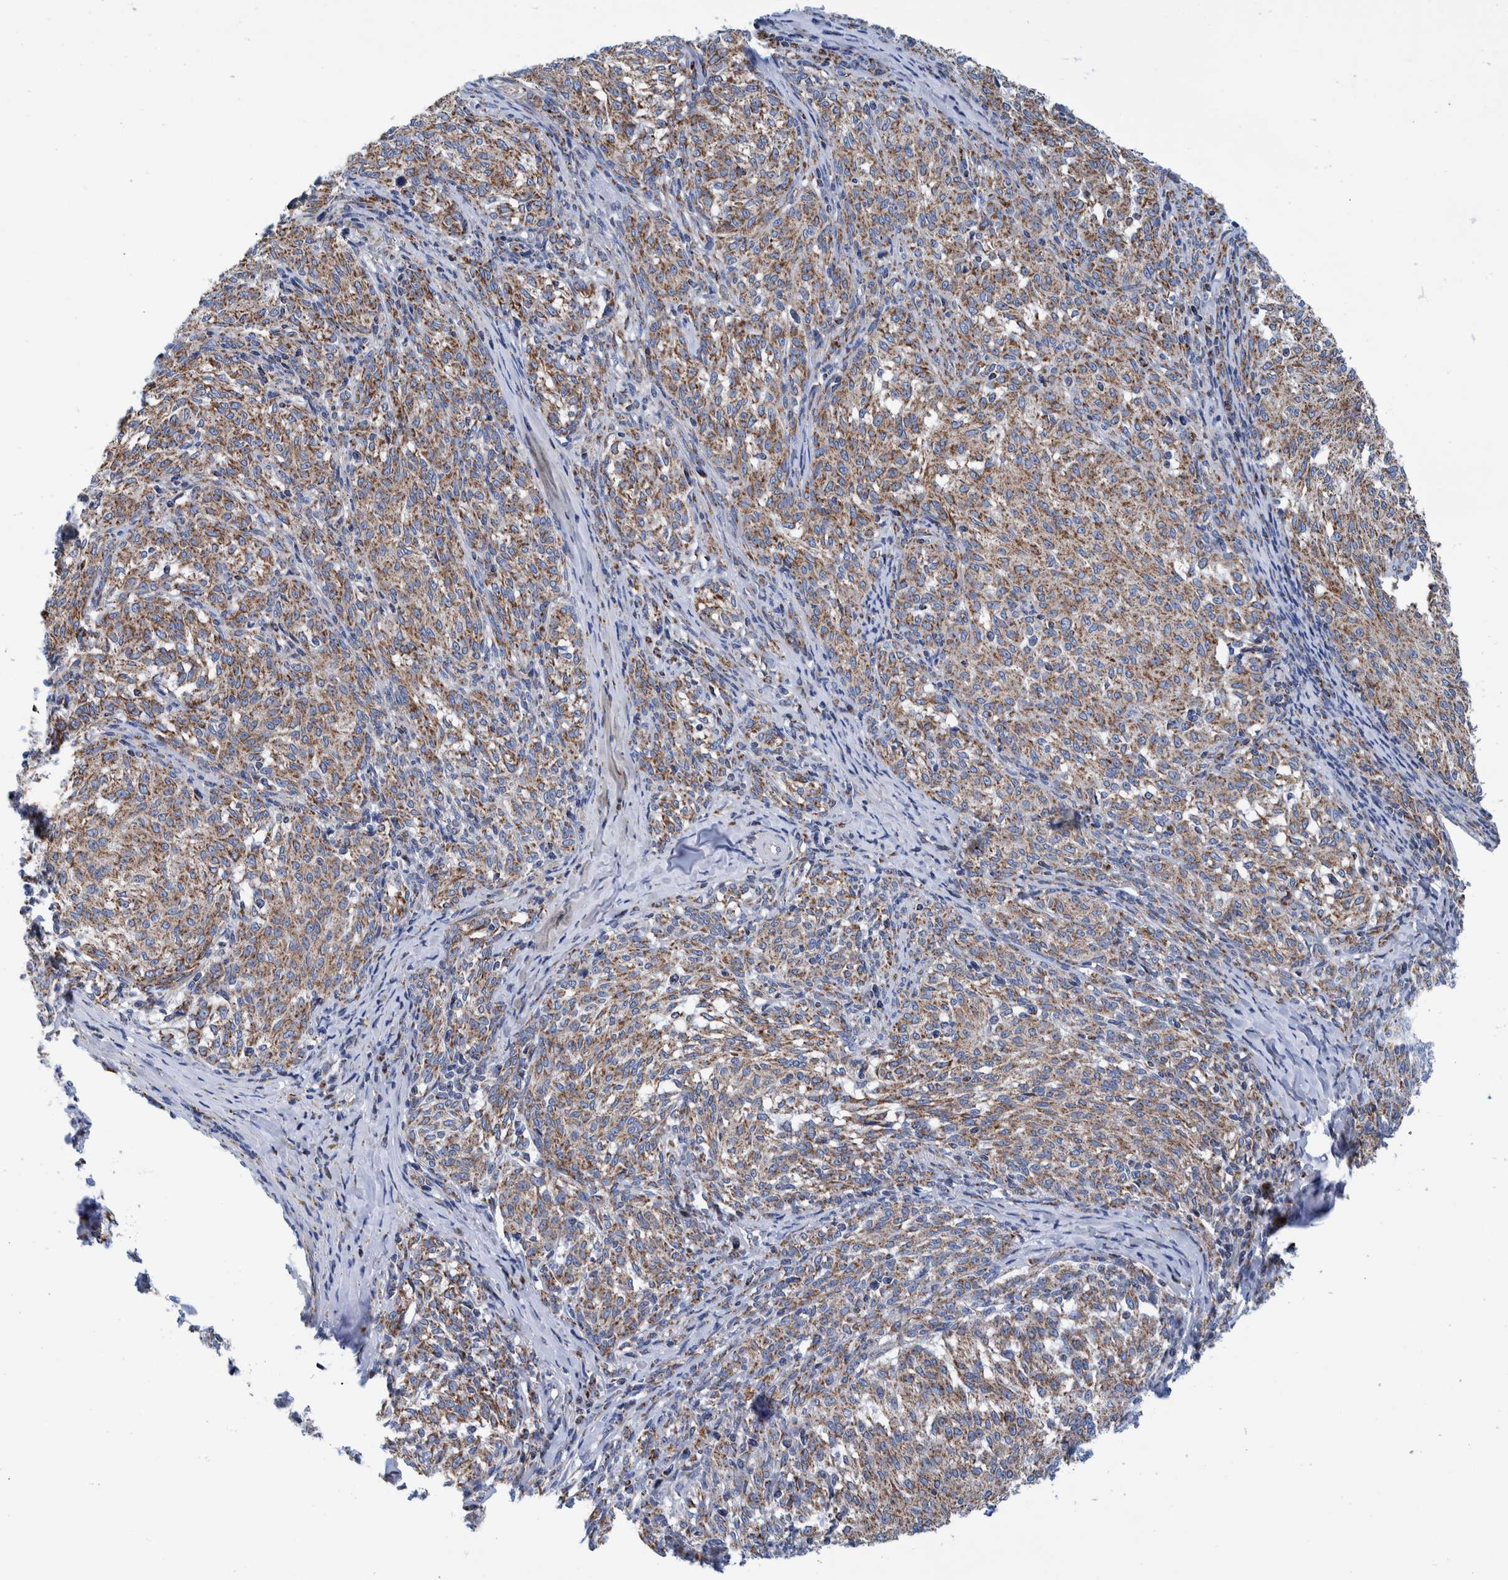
{"staining": {"intensity": "moderate", "quantity": ">75%", "location": "cytoplasmic/membranous"}, "tissue": "melanoma", "cell_type": "Tumor cells", "image_type": "cancer", "snomed": [{"axis": "morphology", "description": "Malignant melanoma, NOS"}, {"axis": "topography", "description": "Skin"}], "caption": "Malignant melanoma stained for a protein (brown) displays moderate cytoplasmic/membranous positive staining in approximately >75% of tumor cells.", "gene": "BZW2", "patient": {"sex": "female", "age": 72}}